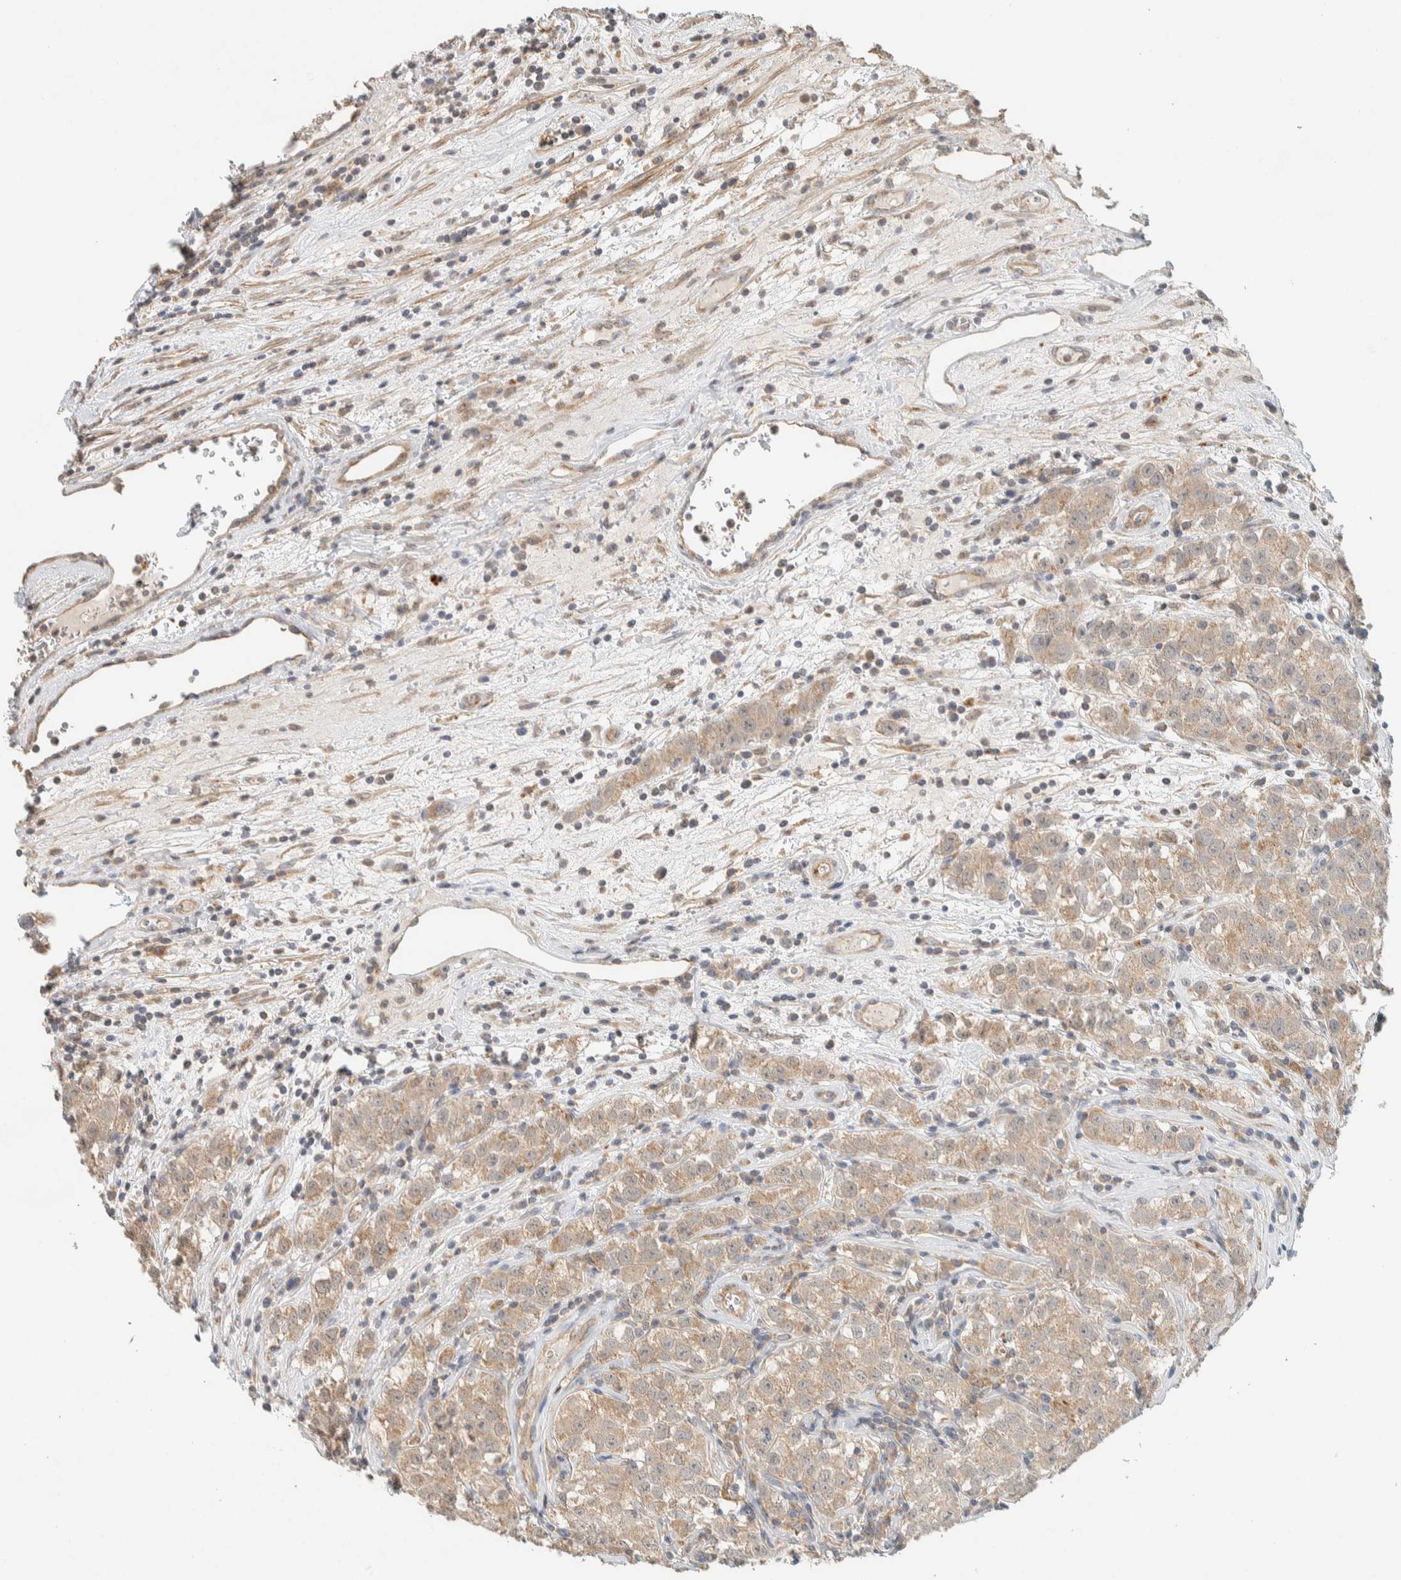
{"staining": {"intensity": "weak", "quantity": "25%-75%", "location": "cytoplasmic/membranous"}, "tissue": "testis cancer", "cell_type": "Tumor cells", "image_type": "cancer", "snomed": [{"axis": "morphology", "description": "Seminoma, NOS"}, {"axis": "morphology", "description": "Carcinoma, Embryonal, NOS"}, {"axis": "topography", "description": "Testis"}], "caption": "Tumor cells exhibit low levels of weak cytoplasmic/membranous expression in approximately 25%-75% of cells in testis cancer.", "gene": "PDE7B", "patient": {"sex": "male", "age": 43}}